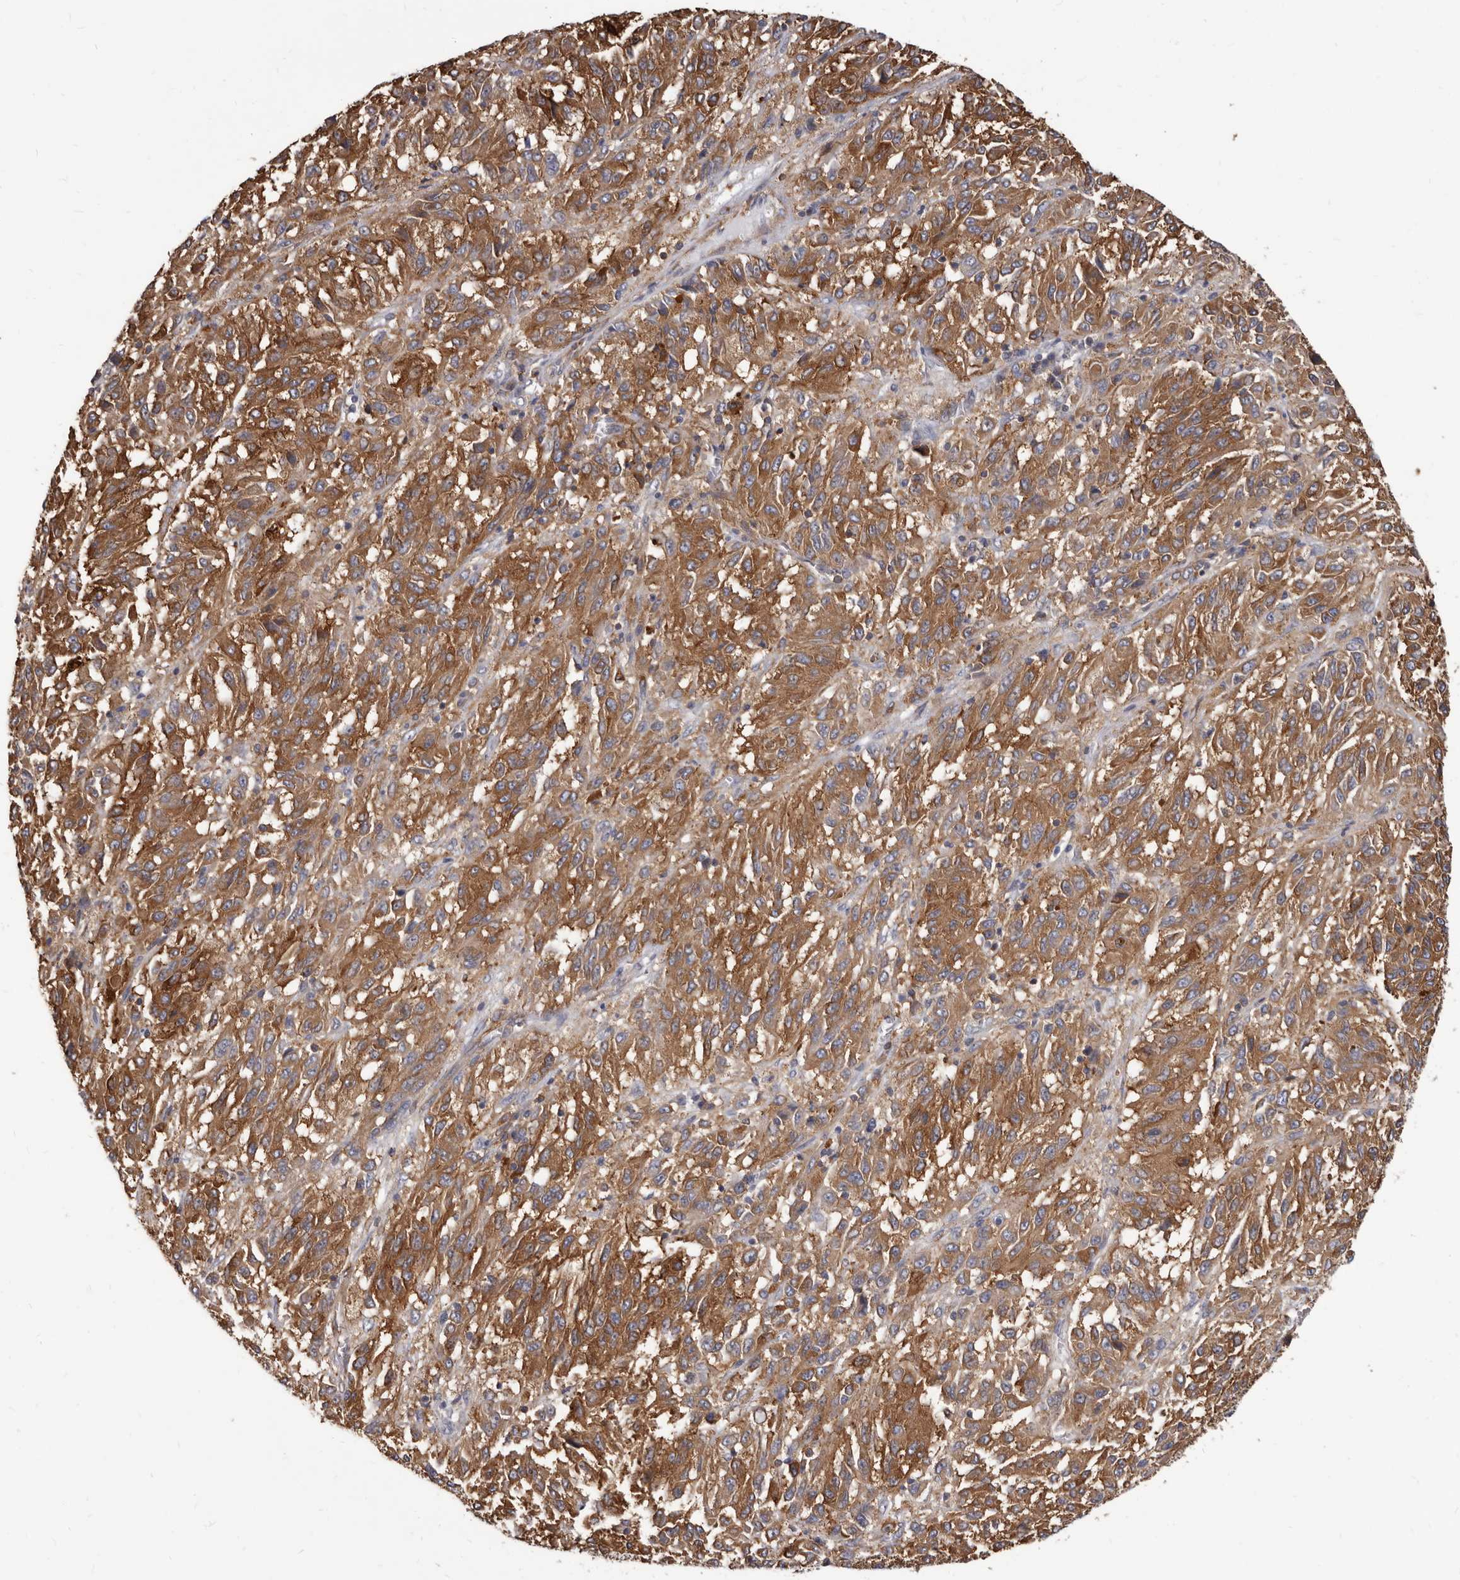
{"staining": {"intensity": "moderate", "quantity": ">75%", "location": "cytoplasmic/membranous"}, "tissue": "melanoma", "cell_type": "Tumor cells", "image_type": "cancer", "snomed": [{"axis": "morphology", "description": "Malignant melanoma, Metastatic site"}, {"axis": "topography", "description": "Lung"}], "caption": "High-magnification brightfield microscopy of malignant melanoma (metastatic site) stained with DAB (3,3'-diaminobenzidine) (brown) and counterstained with hematoxylin (blue). tumor cells exhibit moderate cytoplasmic/membranous staining is identified in about>75% of cells.", "gene": "NIBAN1", "patient": {"sex": "male", "age": 64}}